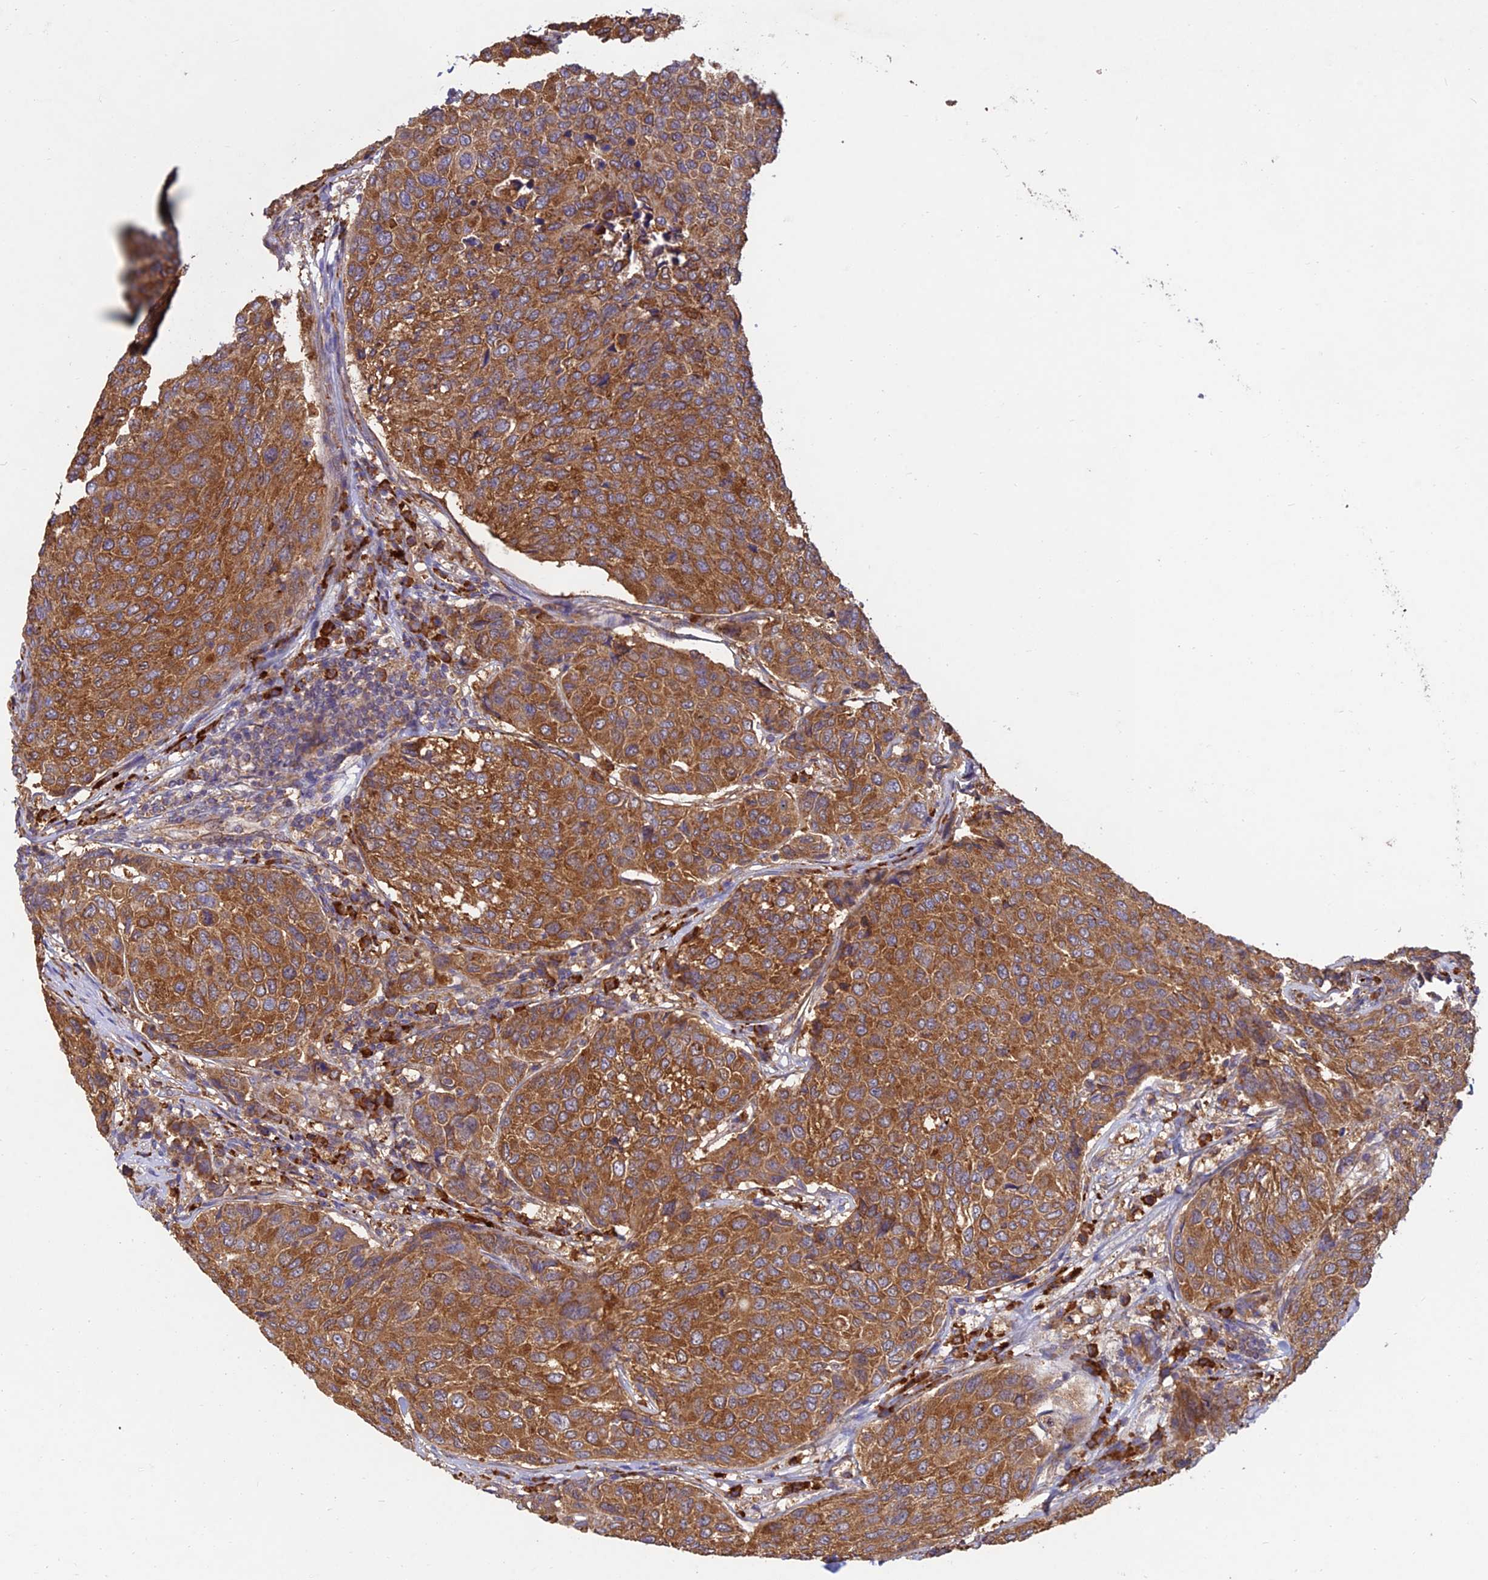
{"staining": {"intensity": "moderate", "quantity": ">75%", "location": "cytoplasmic/membranous"}, "tissue": "breast cancer", "cell_type": "Tumor cells", "image_type": "cancer", "snomed": [{"axis": "morphology", "description": "Duct carcinoma"}, {"axis": "topography", "description": "Breast"}], "caption": "IHC of breast invasive ductal carcinoma shows medium levels of moderate cytoplasmic/membranous positivity in approximately >75% of tumor cells. (IHC, brightfield microscopy, high magnification).", "gene": "NXNL2", "patient": {"sex": "female", "age": 55}}